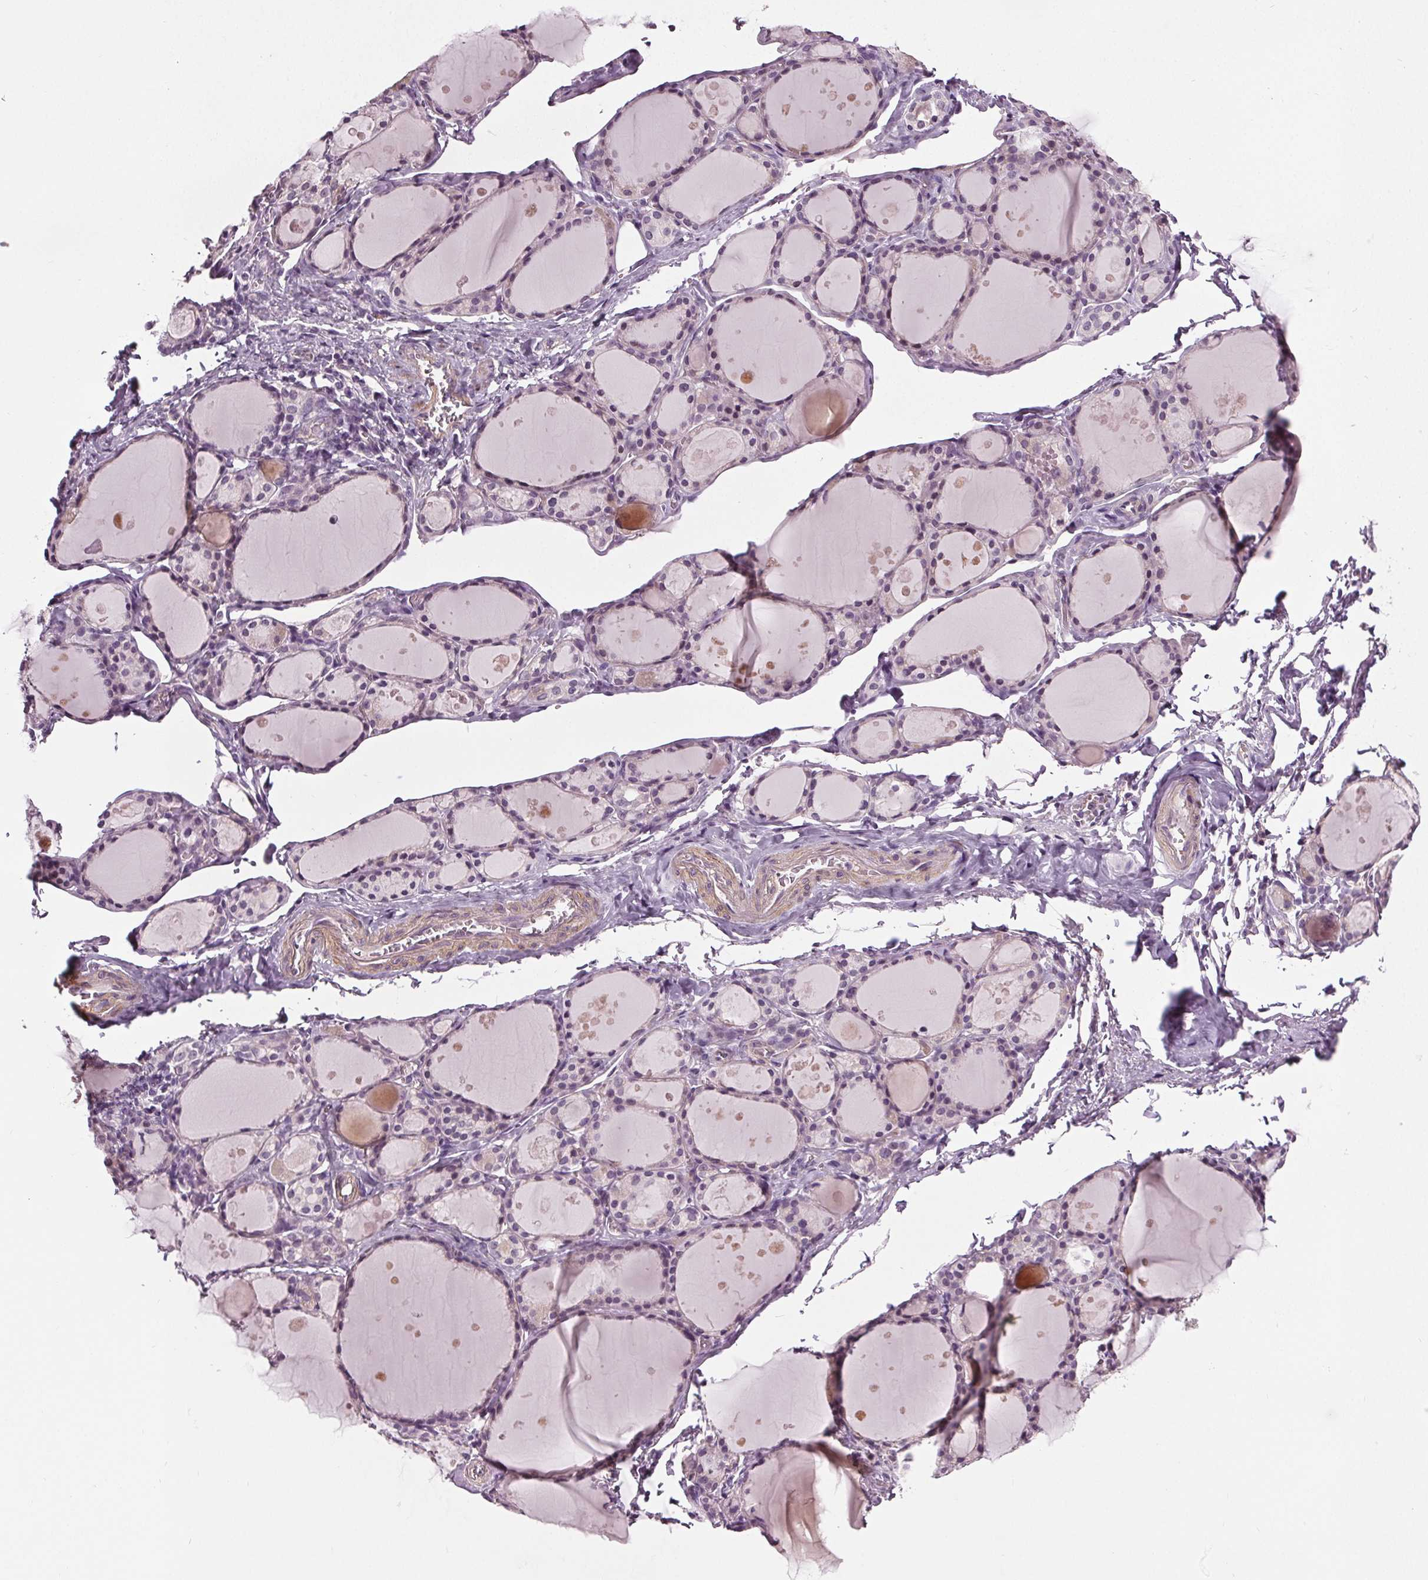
{"staining": {"intensity": "negative", "quantity": "none", "location": "none"}, "tissue": "thyroid gland", "cell_type": "Glandular cells", "image_type": "normal", "snomed": [{"axis": "morphology", "description": "Normal tissue, NOS"}, {"axis": "topography", "description": "Thyroid gland"}], "caption": "A high-resolution micrograph shows immunohistochemistry (IHC) staining of unremarkable thyroid gland, which reveals no significant expression in glandular cells.", "gene": "RASA1", "patient": {"sex": "male", "age": 68}}